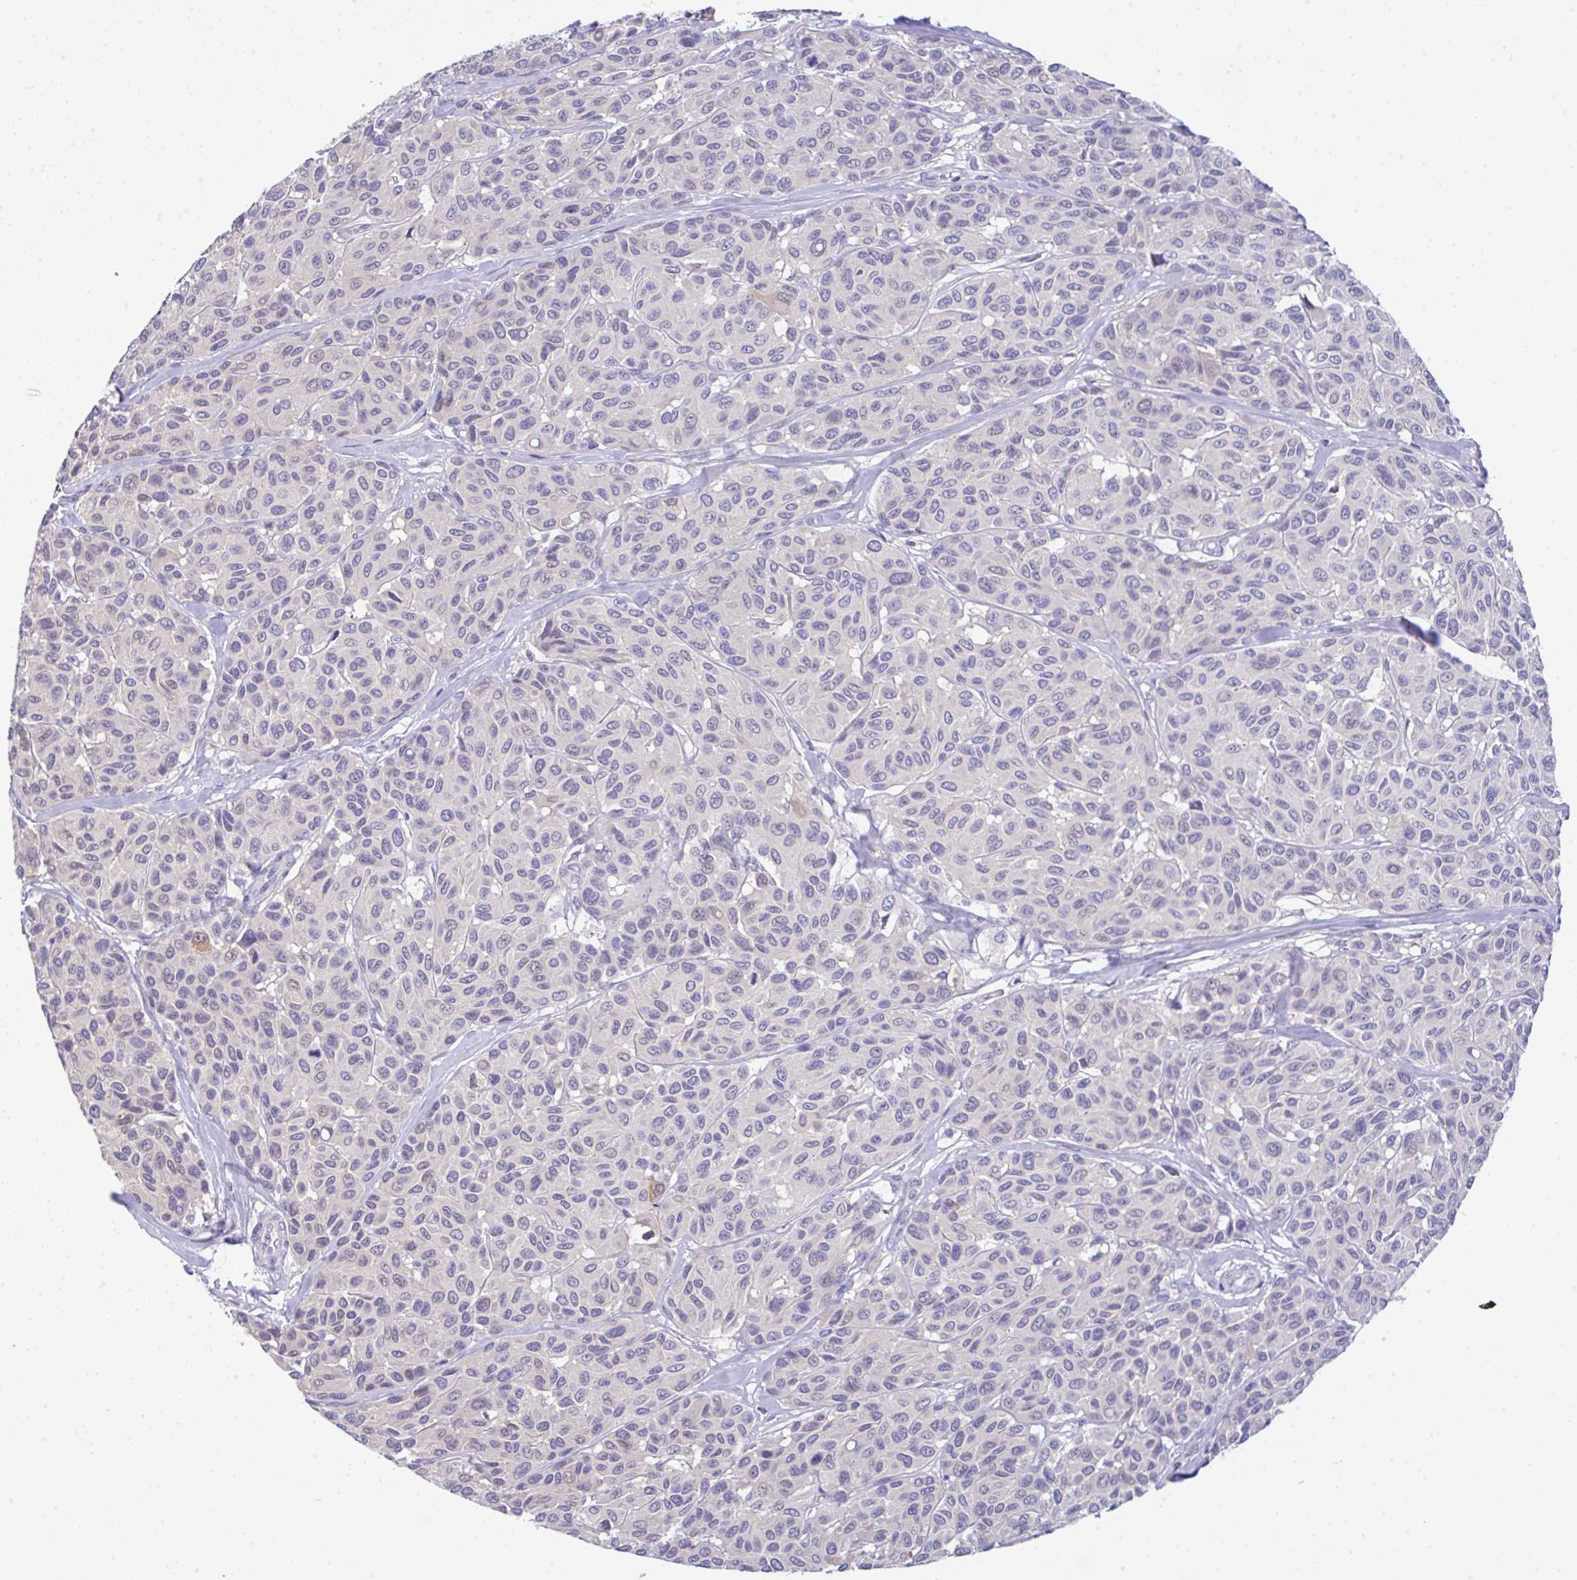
{"staining": {"intensity": "negative", "quantity": "none", "location": "none"}, "tissue": "melanoma", "cell_type": "Tumor cells", "image_type": "cancer", "snomed": [{"axis": "morphology", "description": "Malignant melanoma, NOS"}, {"axis": "topography", "description": "Skin"}], "caption": "Melanoma stained for a protein using IHC shows no positivity tumor cells.", "gene": "SERPINE3", "patient": {"sex": "female", "age": 66}}